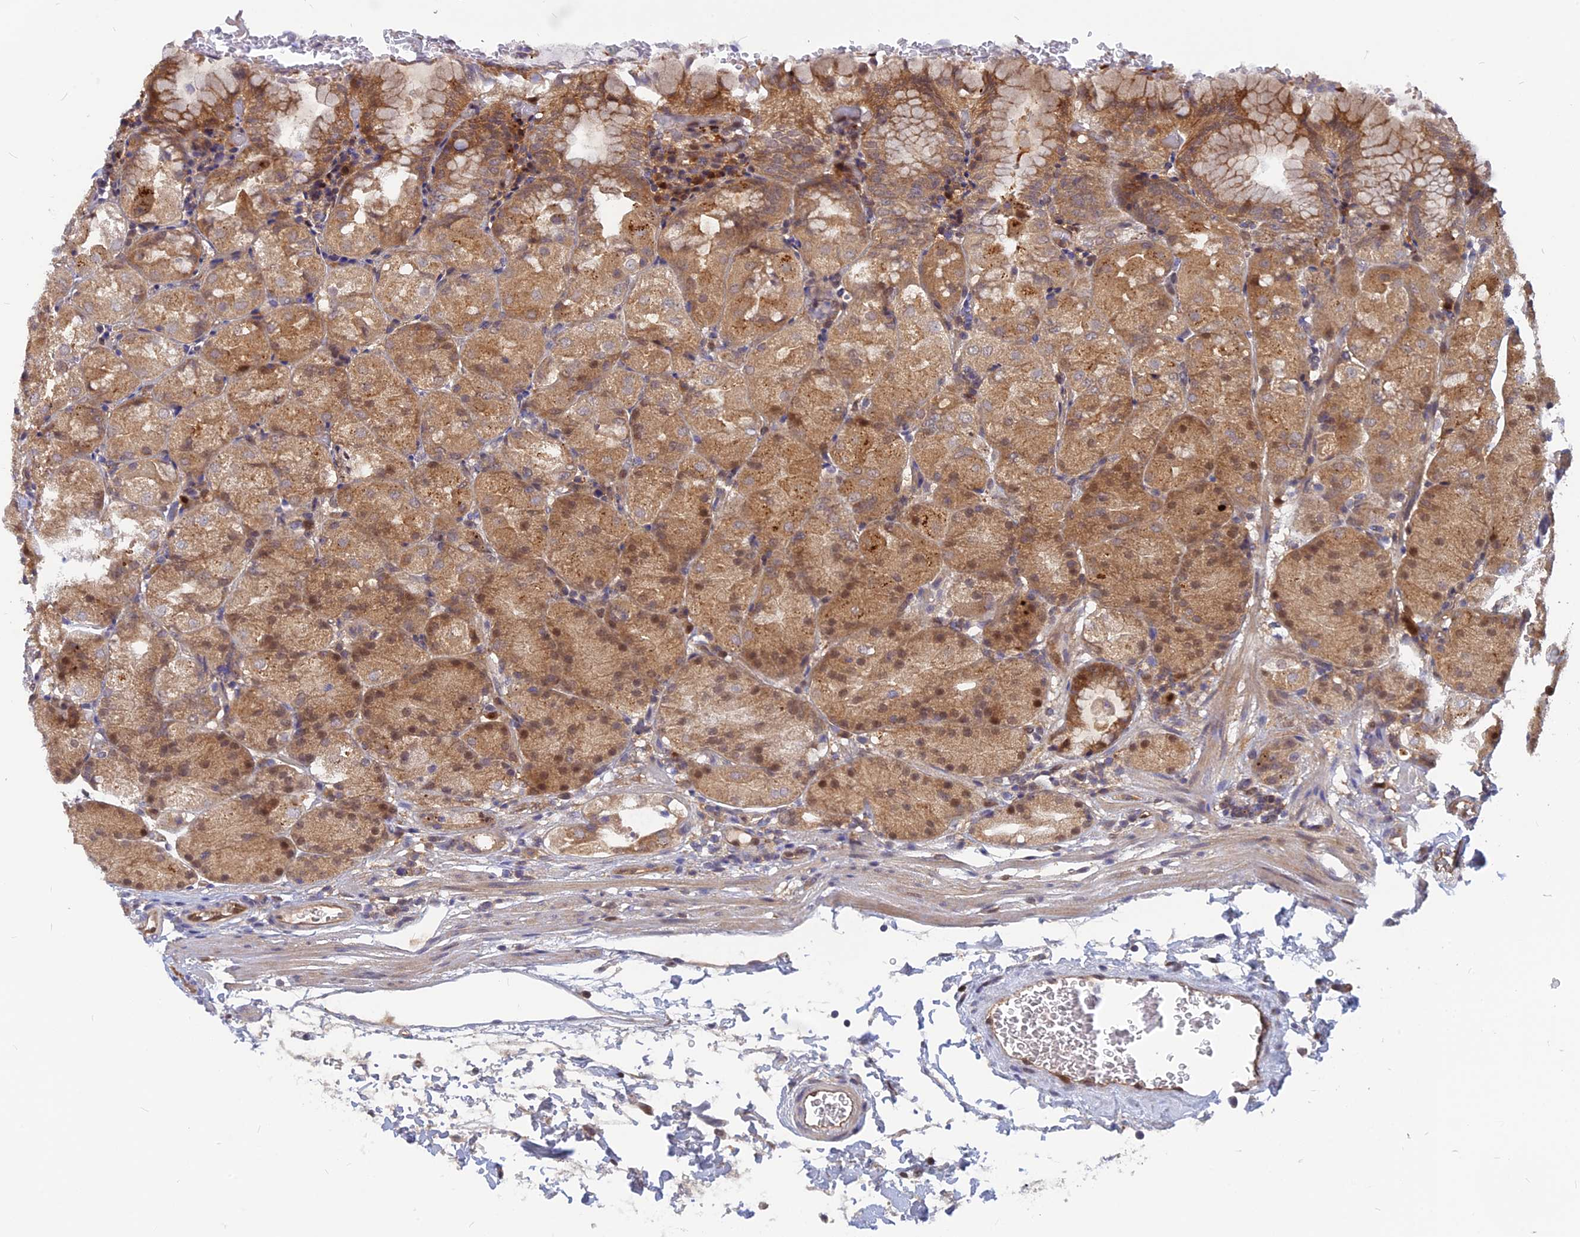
{"staining": {"intensity": "moderate", "quantity": "25%-75%", "location": "cytoplasmic/membranous,nuclear"}, "tissue": "stomach", "cell_type": "Glandular cells", "image_type": "normal", "snomed": [{"axis": "morphology", "description": "Normal tissue, NOS"}, {"axis": "topography", "description": "Stomach, upper"}, {"axis": "topography", "description": "Stomach, lower"}], "caption": "Approximately 25%-75% of glandular cells in benign stomach display moderate cytoplasmic/membranous,nuclear protein staining as visualized by brown immunohistochemical staining.", "gene": "ARL2BP", "patient": {"sex": "male", "age": 62}}